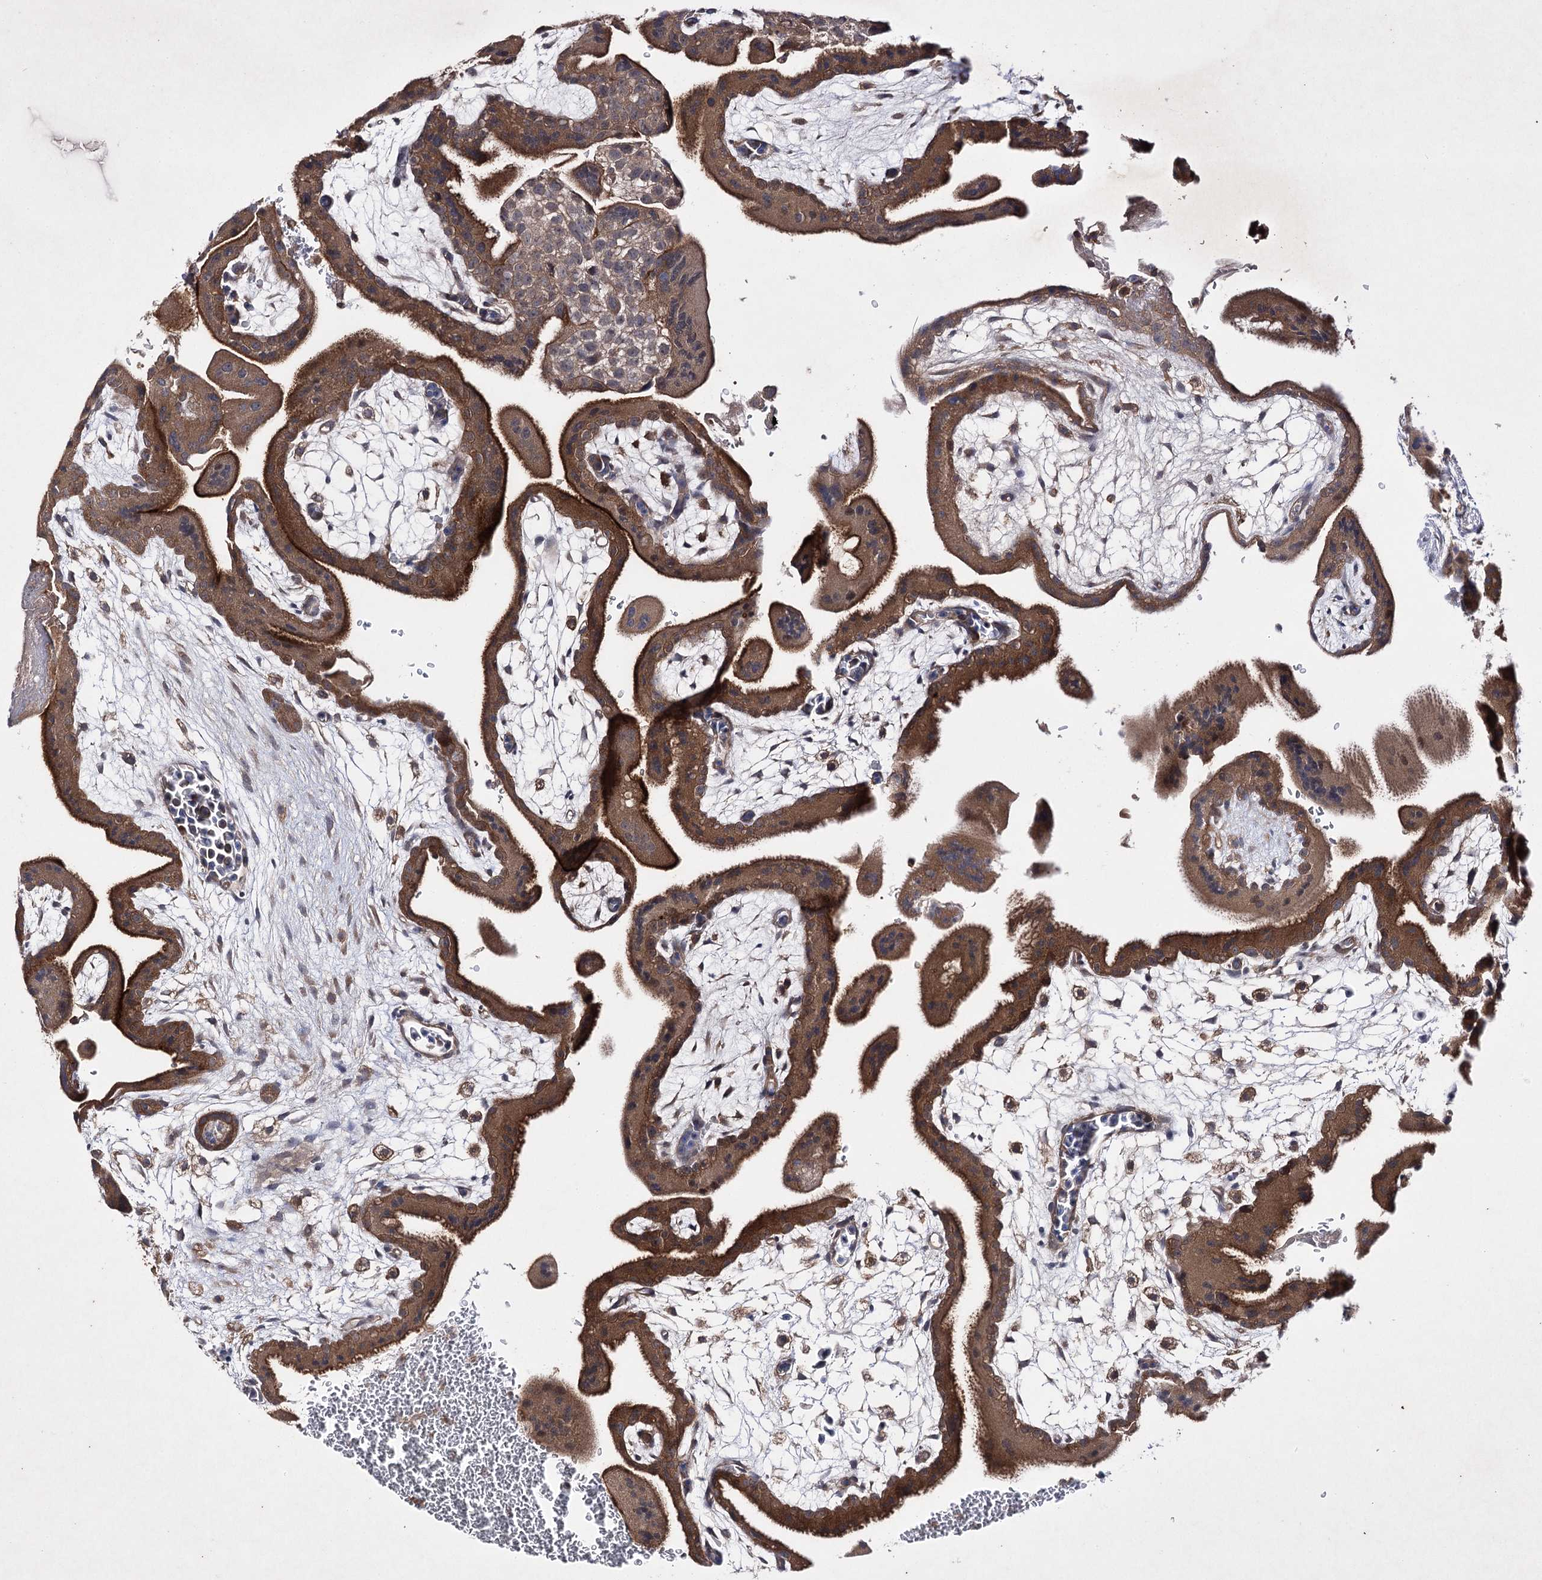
{"staining": {"intensity": "weak", "quantity": ">75%", "location": "cytoplasmic/membranous"}, "tissue": "placenta", "cell_type": "Decidual cells", "image_type": "normal", "snomed": [{"axis": "morphology", "description": "Normal tissue, NOS"}, {"axis": "topography", "description": "Placenta"}], "caption": "A brown stain highlights weak cytoplasmic/membranous positivity of a protein in decidual cells of benign placenta.", "gene": "BCR", "patient": {"sex": "female", "age": 35}}